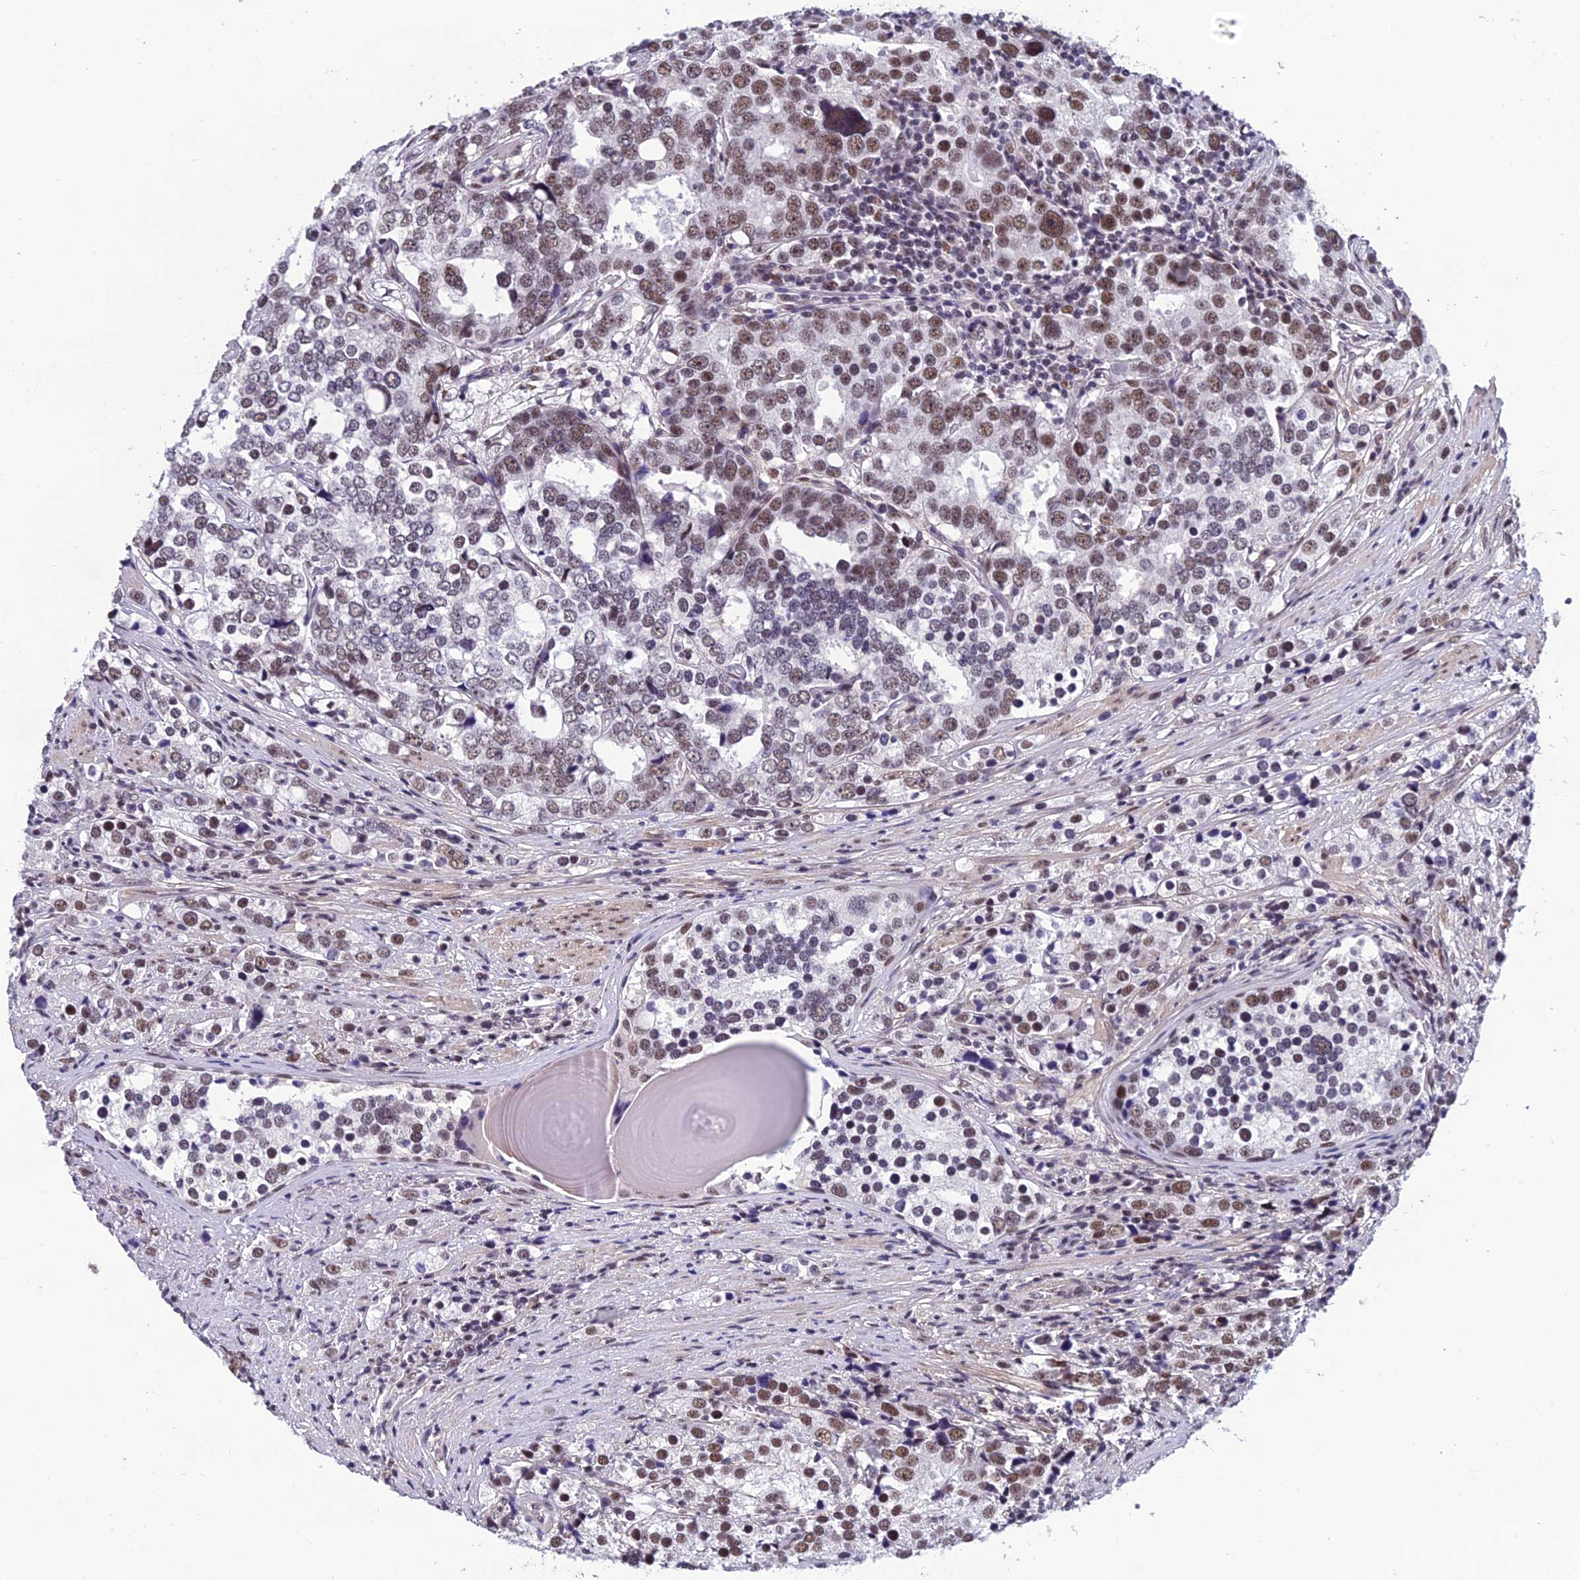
{"staining": {"intensity": "moderate", "quantity": ">75%", "location": "nuclear"}, "tissue": "prostate cancer", "cell_type": "Tumor cells", "image_type": "cancer", "snomed": [{"axis": "morphology", "description": "Adenocarcinoma, High grade"}, {"axis": "topography", "description": "Prostate"}], "caption": "Immunohistochemistry (IHC) staining of high-grade adenocarcinoma (prostate), which demonstrates medium levels of moderate nuclear staining in approximately >75% of tumor cells indicating moderate nuclear protein expression. The staining was performed using DAB (brown) for protein detection and nuclei were counterstained in hematoxylin (blue).", "gene": "RSRC1", "patient": {"sex": "male", "age": 71}}